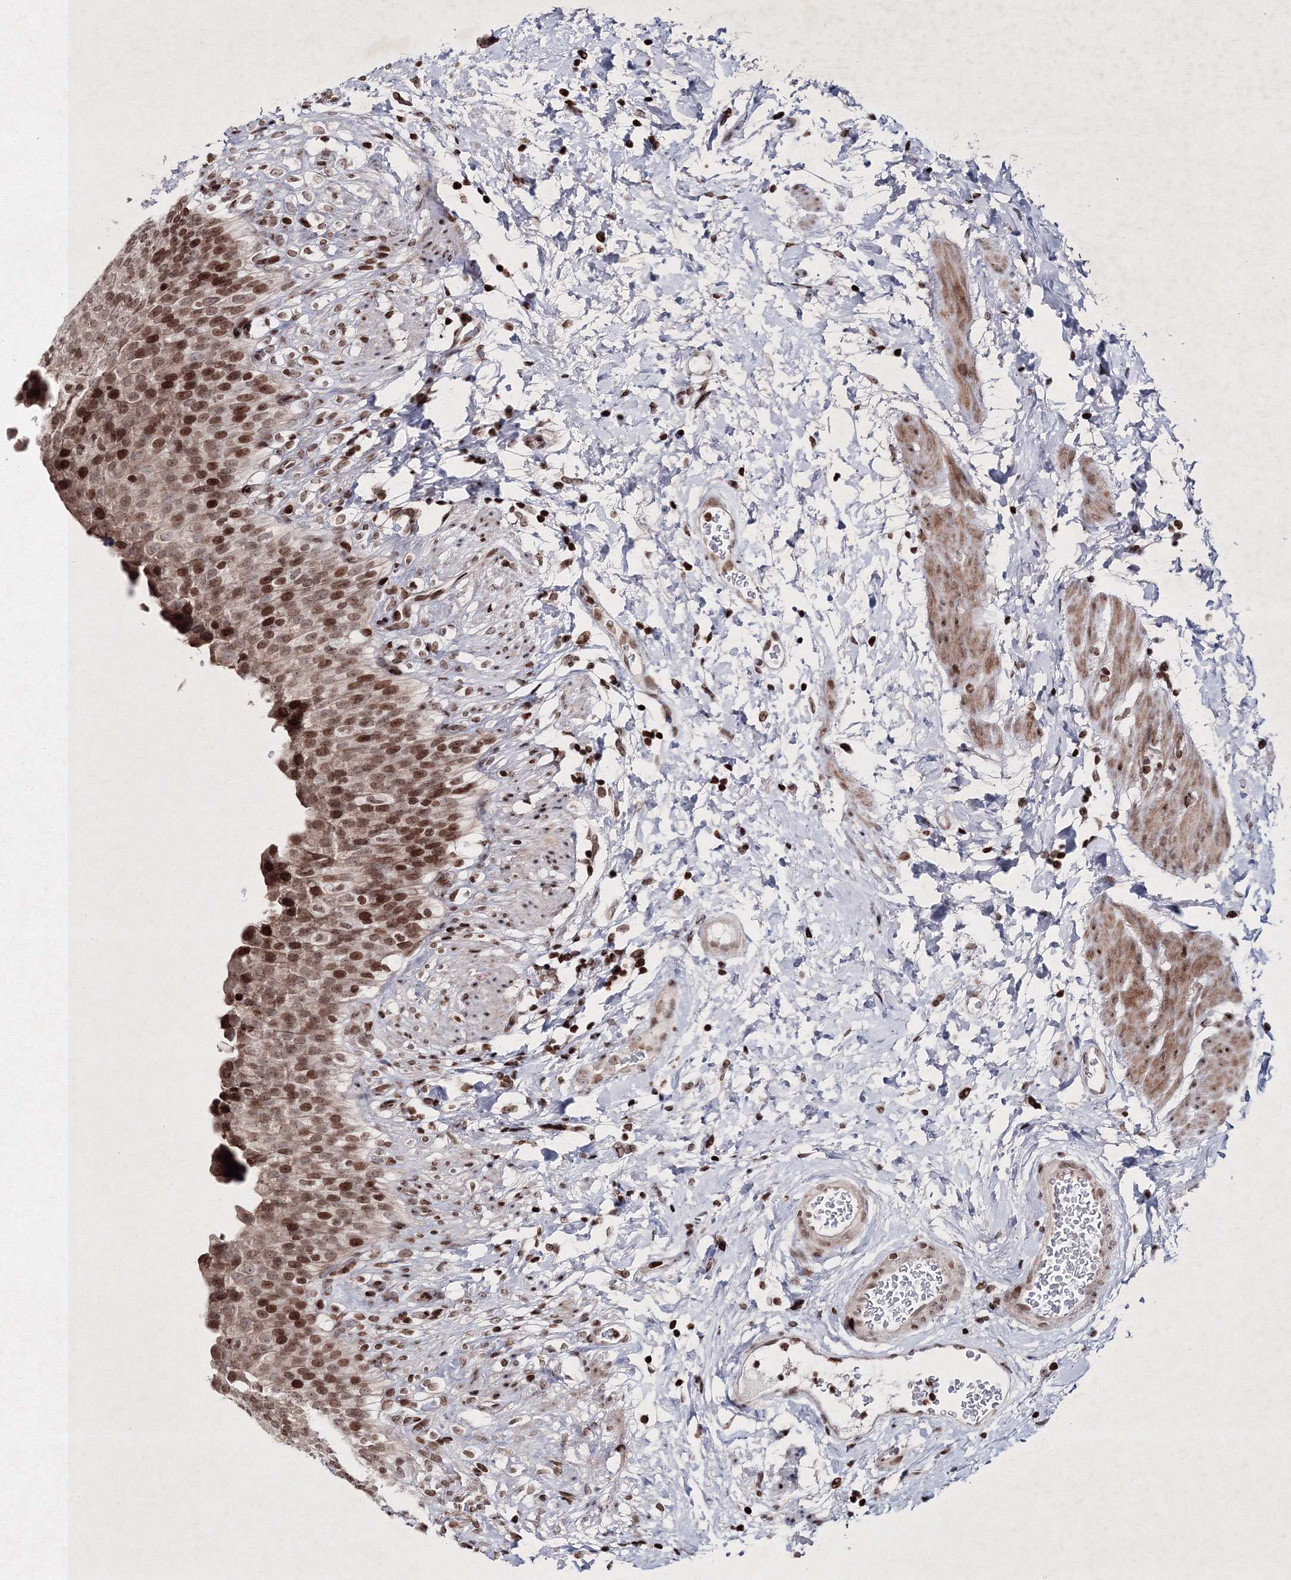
{"staining": {"intensity": "moderate", "quantity": ">75%", "location": "cytoplasmic/membranous,nuclear"}, "tissue": "urinary bladder", "cell_type": "Urothelial cells", "image_type": "normal", "snomed": [{"axis": "morphology", "description": "Normal tissue, NOS"}, {"axis": "topography", "description": "Urinary bladder"}], "caption": "IHC photomicrograph of unremarkable urinary bladder stained for a protein (brown), which reveals medium levels of moderate cytoplasmic/membranous,nuclear expression in approximately >75% of urothelial cells.", "gene": "SMIM29", "patient": {"sex": "female", "age": 79}}